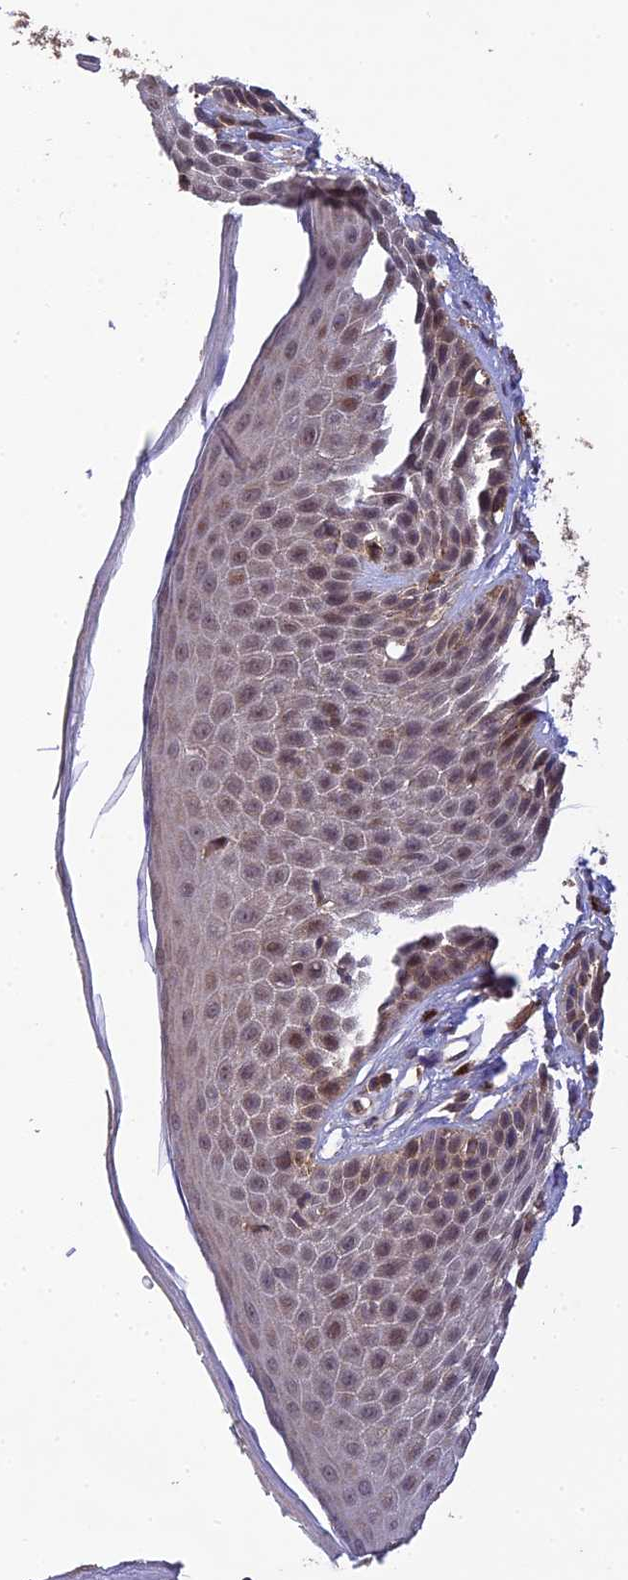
{"staining": {"intensity": "weak", "quantity": "25%-75%", "location": "cytoplasmic/membranous,nuclear"}, "tissue": "skin", "cell_type": "Epidermal cells", "image_type": "normal", "snomed": [{"axis": "morphology", "description": "Normal tissue, NOS"}, {"axis": "topography", "description": "Anal"}], "caption": "A histopathology image showing weak cytoplasmic/membranous,nuclear expression in approximately 25%-75% of epidermal cells in unremarkable skin, as visualized by brown immunohistochemical staining.", "gene": "DENND5B", "patient": {"sex": "male", "age": 74}}